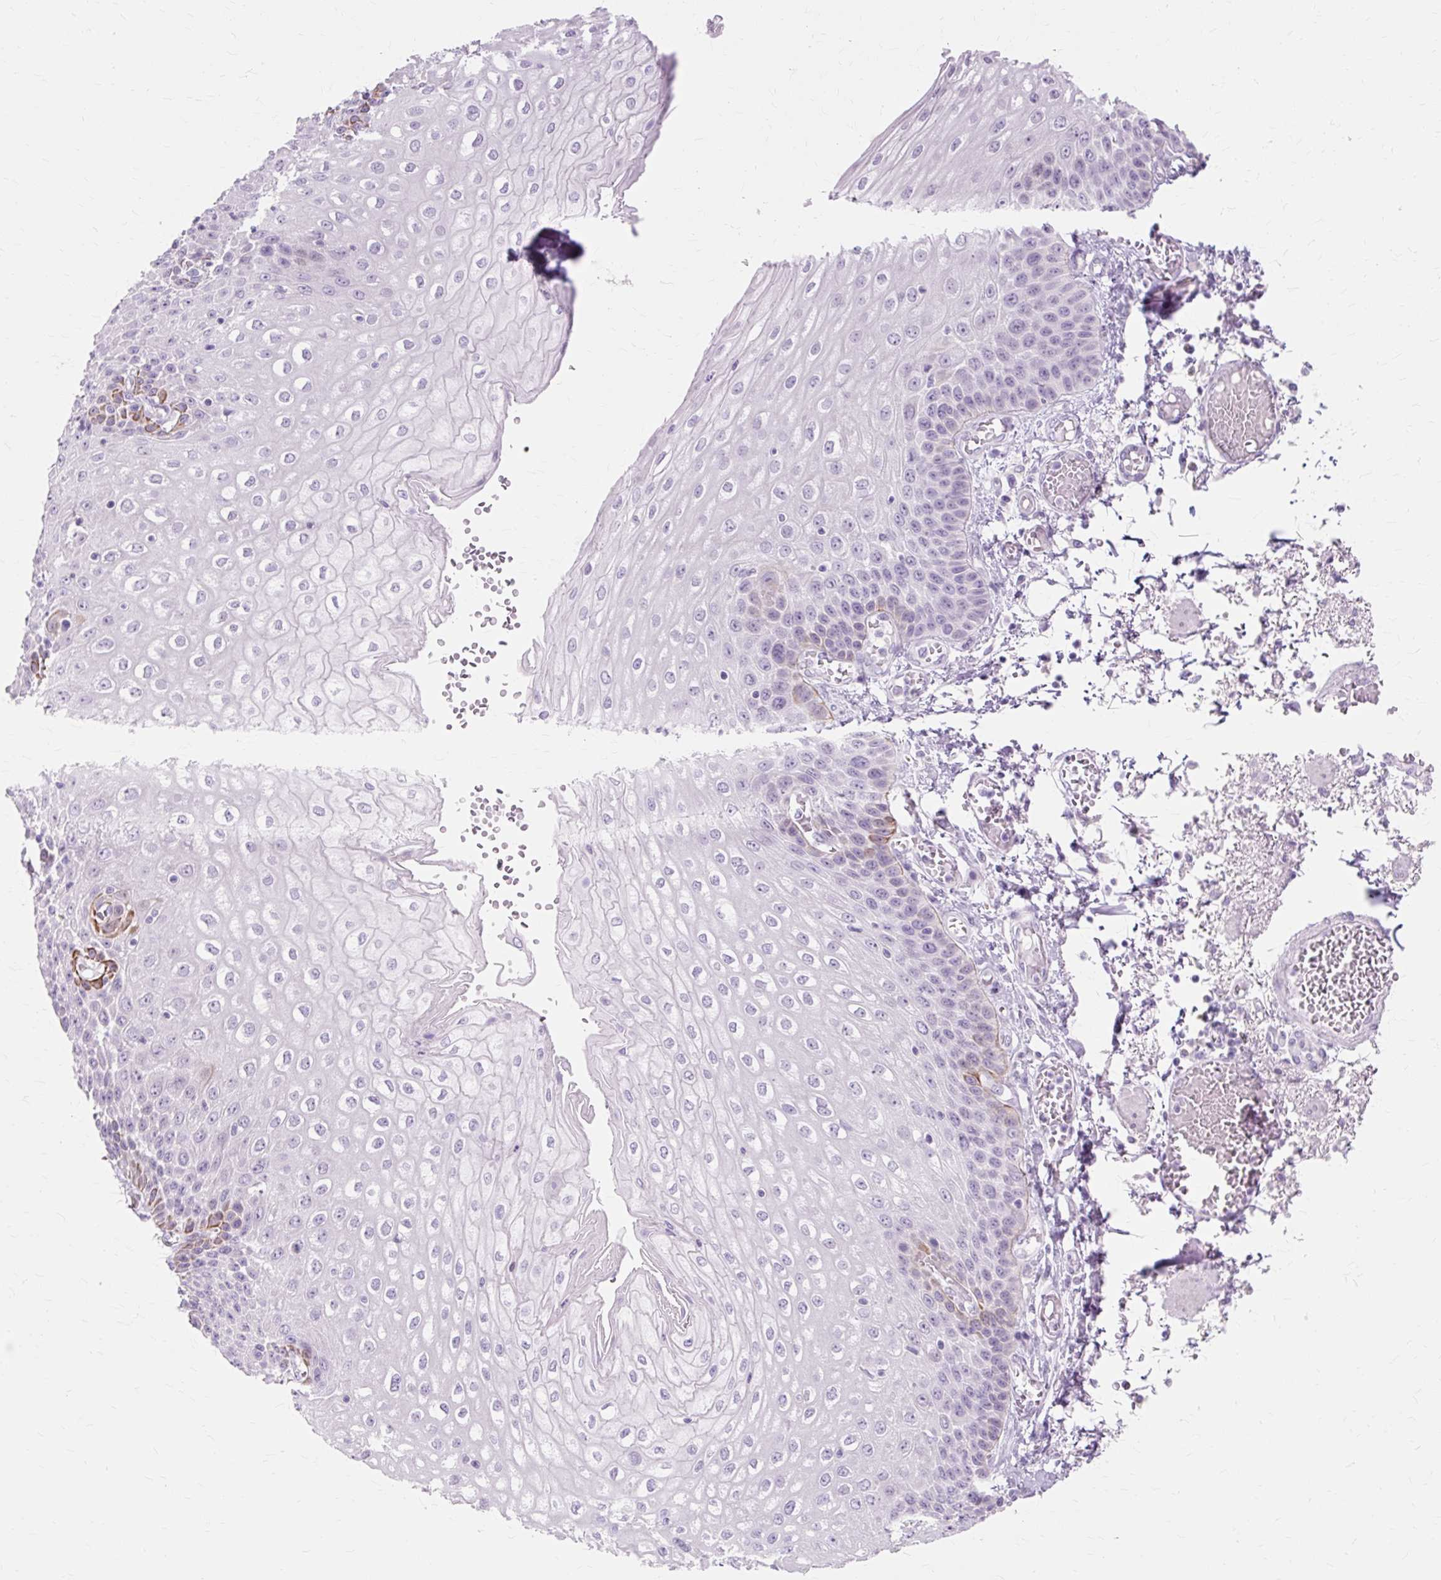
{"staining": {"intensity": "moderate", "quantity": "<25%", "location": "cytoplasmic/membranous"}, "tissue": "esophagus", "cell_type": "Squamous epithelial cells", "image_type": "normal", "snomed": [{"axis": "morphology", "description": "Normal tissue, NOS"}, {"axis": "morphology", "description": "Adenocarcinoma, NOS"}, {"axis": "topography", "description": "Esophagus"}], "caption": "Squamous epithelial cells demonstrate moderate cytoplasmic/membranous expression in about <25% of cells in benign esophagus. (Brightfield microscopy of DAB IHC at high magnification).", "gene": "IRX2", "patient": {"sex": "male", "age": 81}}